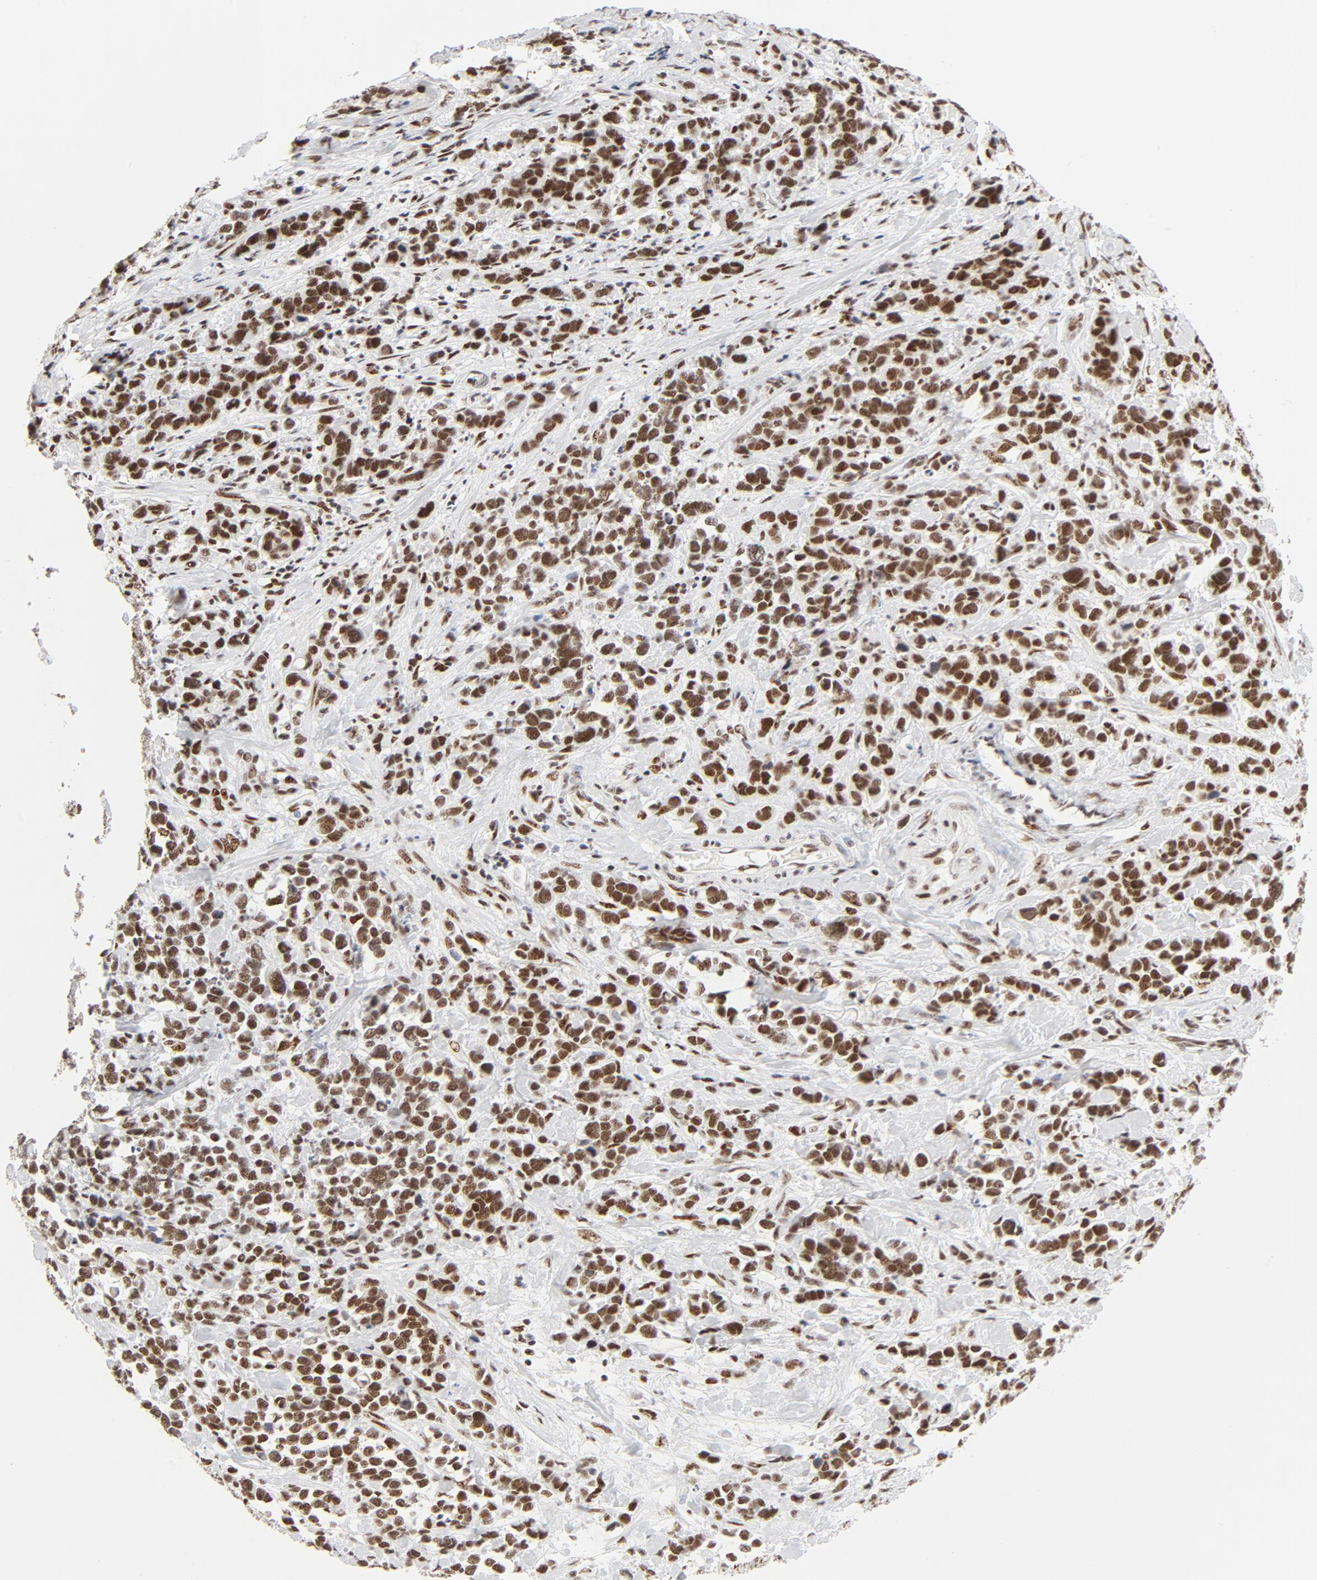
{"staining": {"intensity": "moderate", "quantity": ">75%", "location": "nuclear"}, "tissue": "stomach cancer", "cell_type": "Tumor cells", "image_type": "cancer", "snomed": [{"axis": "morphology", "description": "Adenocarcinoma, NOS"}, {"axis": "topography", "description": "Stomach, upper"}], "caption": "Protein expression analysis of human stomach adenocarcinoma reveals moderate nuclear positivity in about >75% of tumor cells. The protein of interest is stained brown, and the nuclei are stained in blue (DAB (3,3'-diaminobenzidine) IHC with brightfield microscopy, high magnification).", "gene": "GTF2H1", "patient": {"sex": "male", "age": 71}}